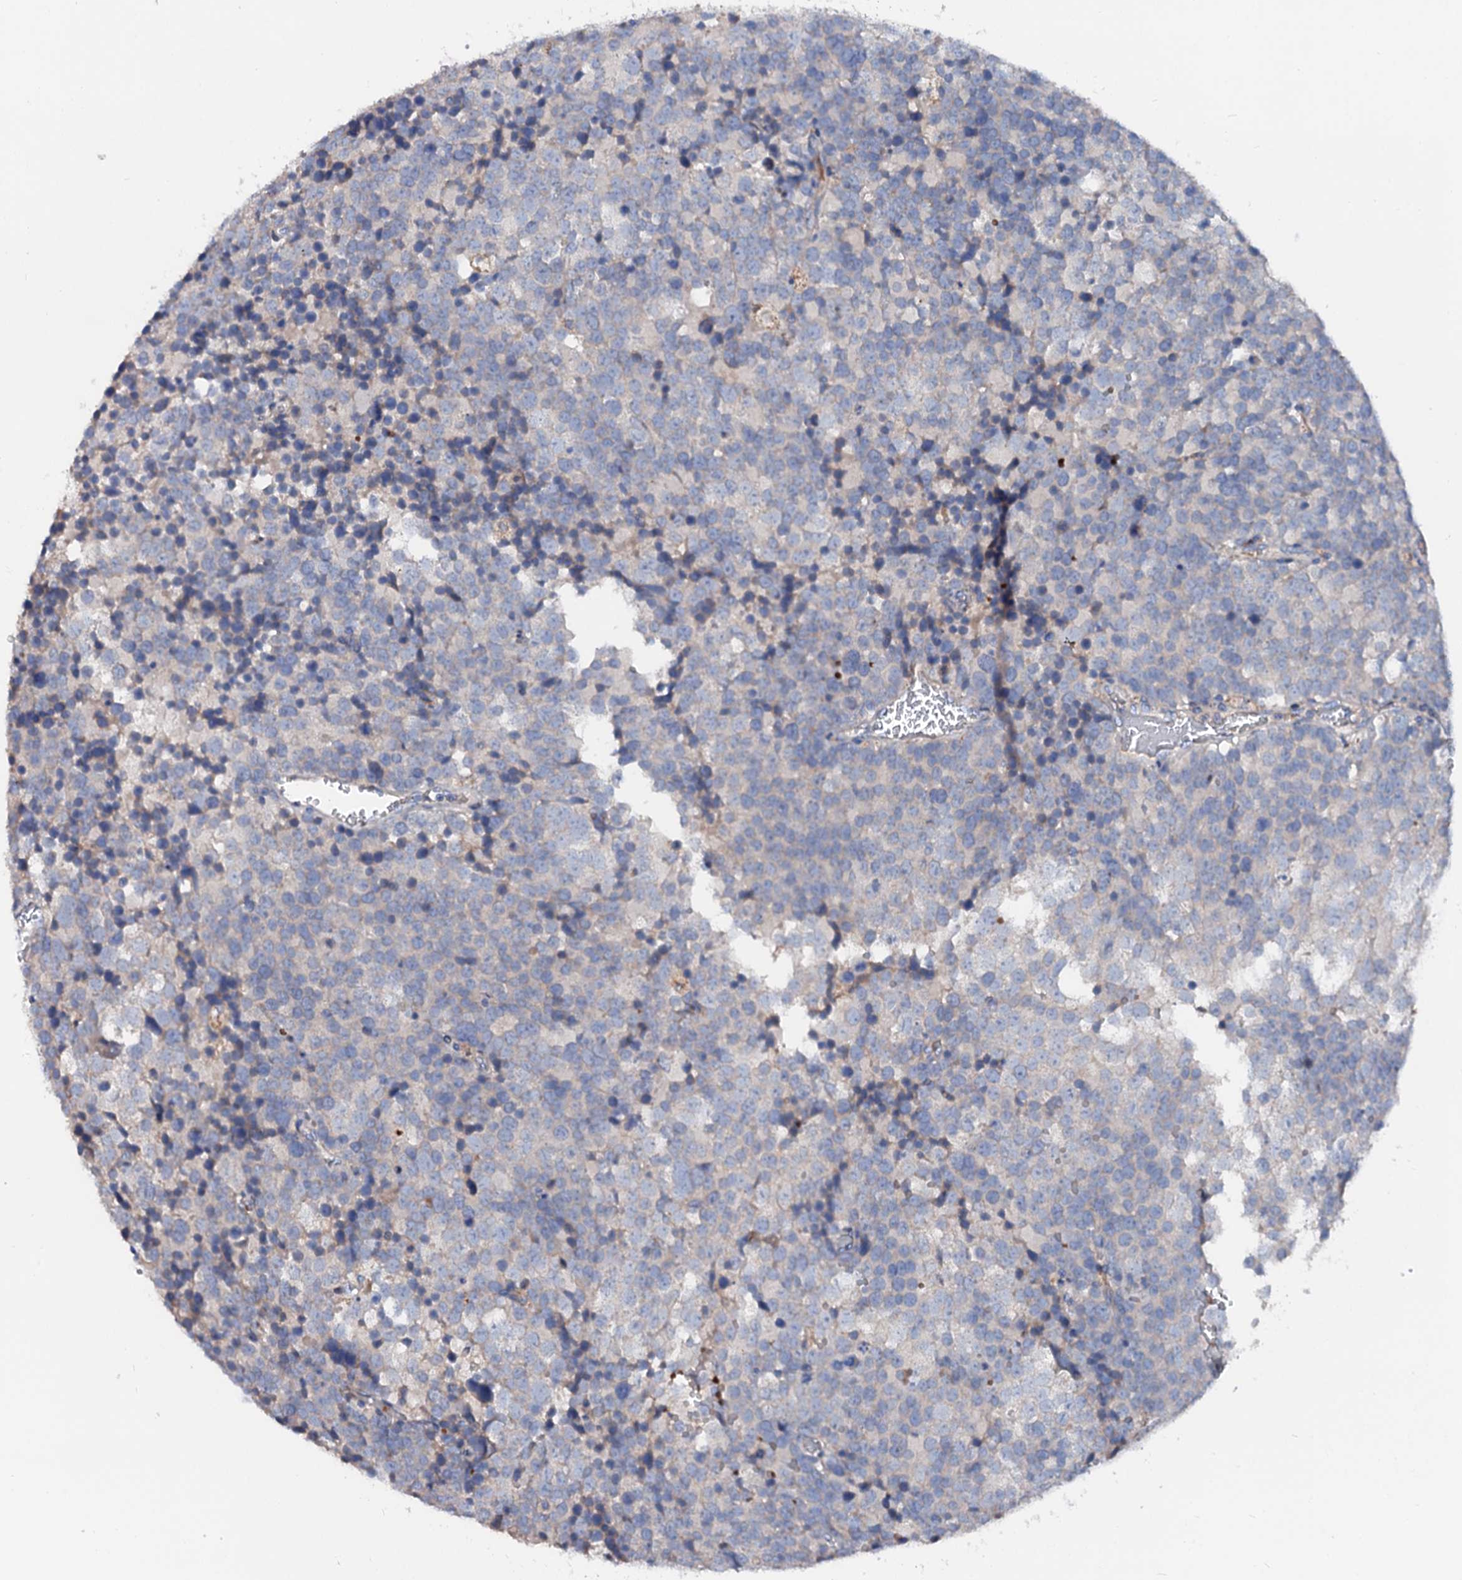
{"staining": {"intensity": "negative", "quantity": "none", "location": "none"}, "tissue": "testis cancer", "cell_type": "Tumor cells", "image_type": "cancer", "snomed": [{"axis": "morphology", "description": "Seminoma, NOS"}, {"axis": "topography", "description": "Testis"}], "caption": "The image exhibits no significant staining in tumor cells of testis cancer (seminoma).", "gene": "SLC10A7", "patient": {"sex": "male", "age": 71}}